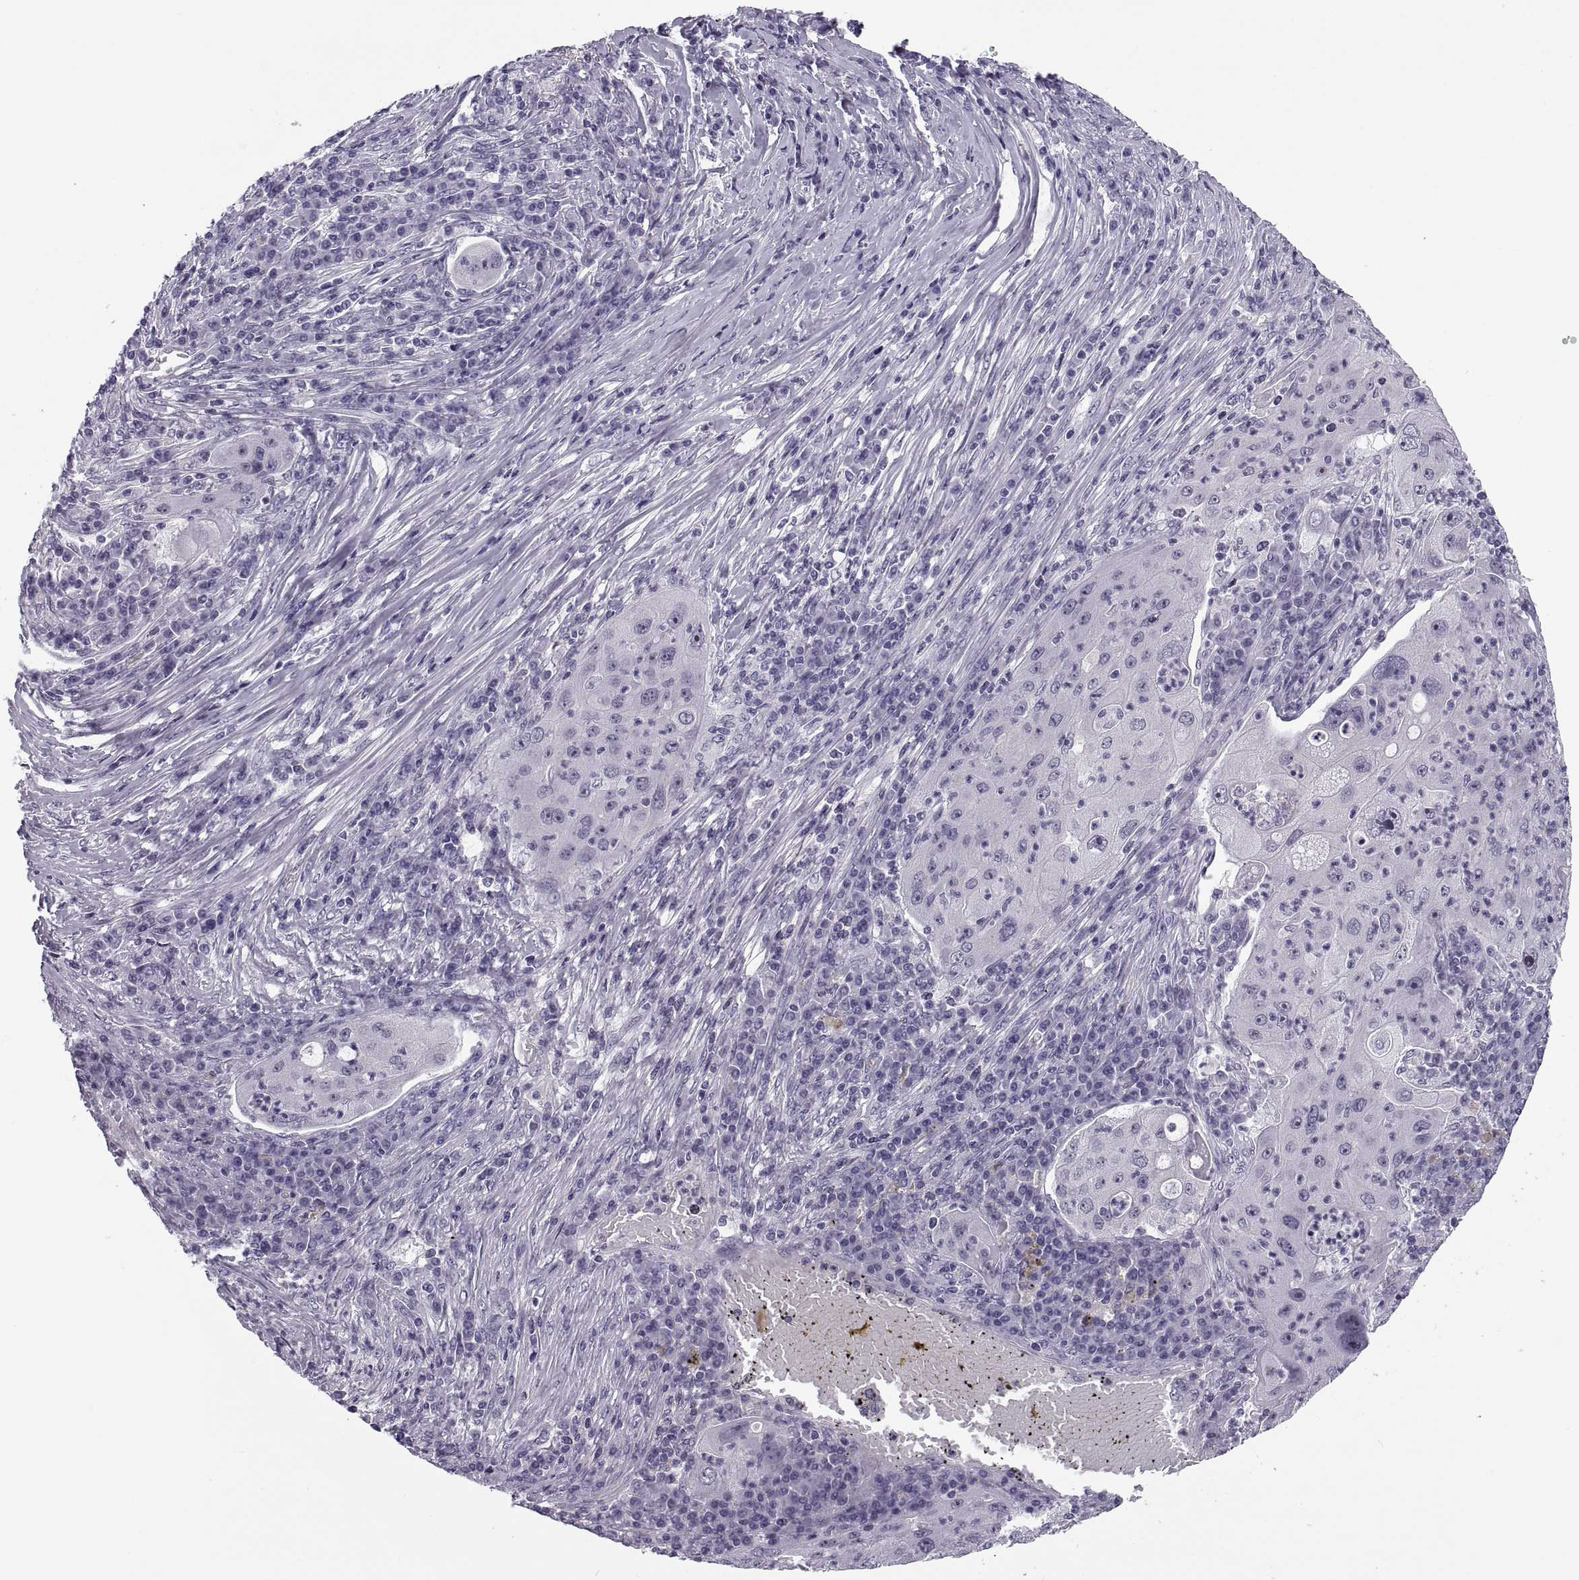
{"staining": {"intensity": "negative", "quantity": "none", "location": "none"}, "tissue": "lung cancer", "cell_type": "Tumor cells", "image_type": "cancer", "snomed": [{"axis": "morphology", "description": "Squamous cell carcinoma, NOS"}, {"axis": "topography", "description": "Lung"}], "caption": "Immunohistochemistry (IHC) of lung cancer (squamous cell carcinoma) shows no positivity in tumor cells.", "gene": "TBC1D3G", "patient": {"sex": "female", "age": 59}}